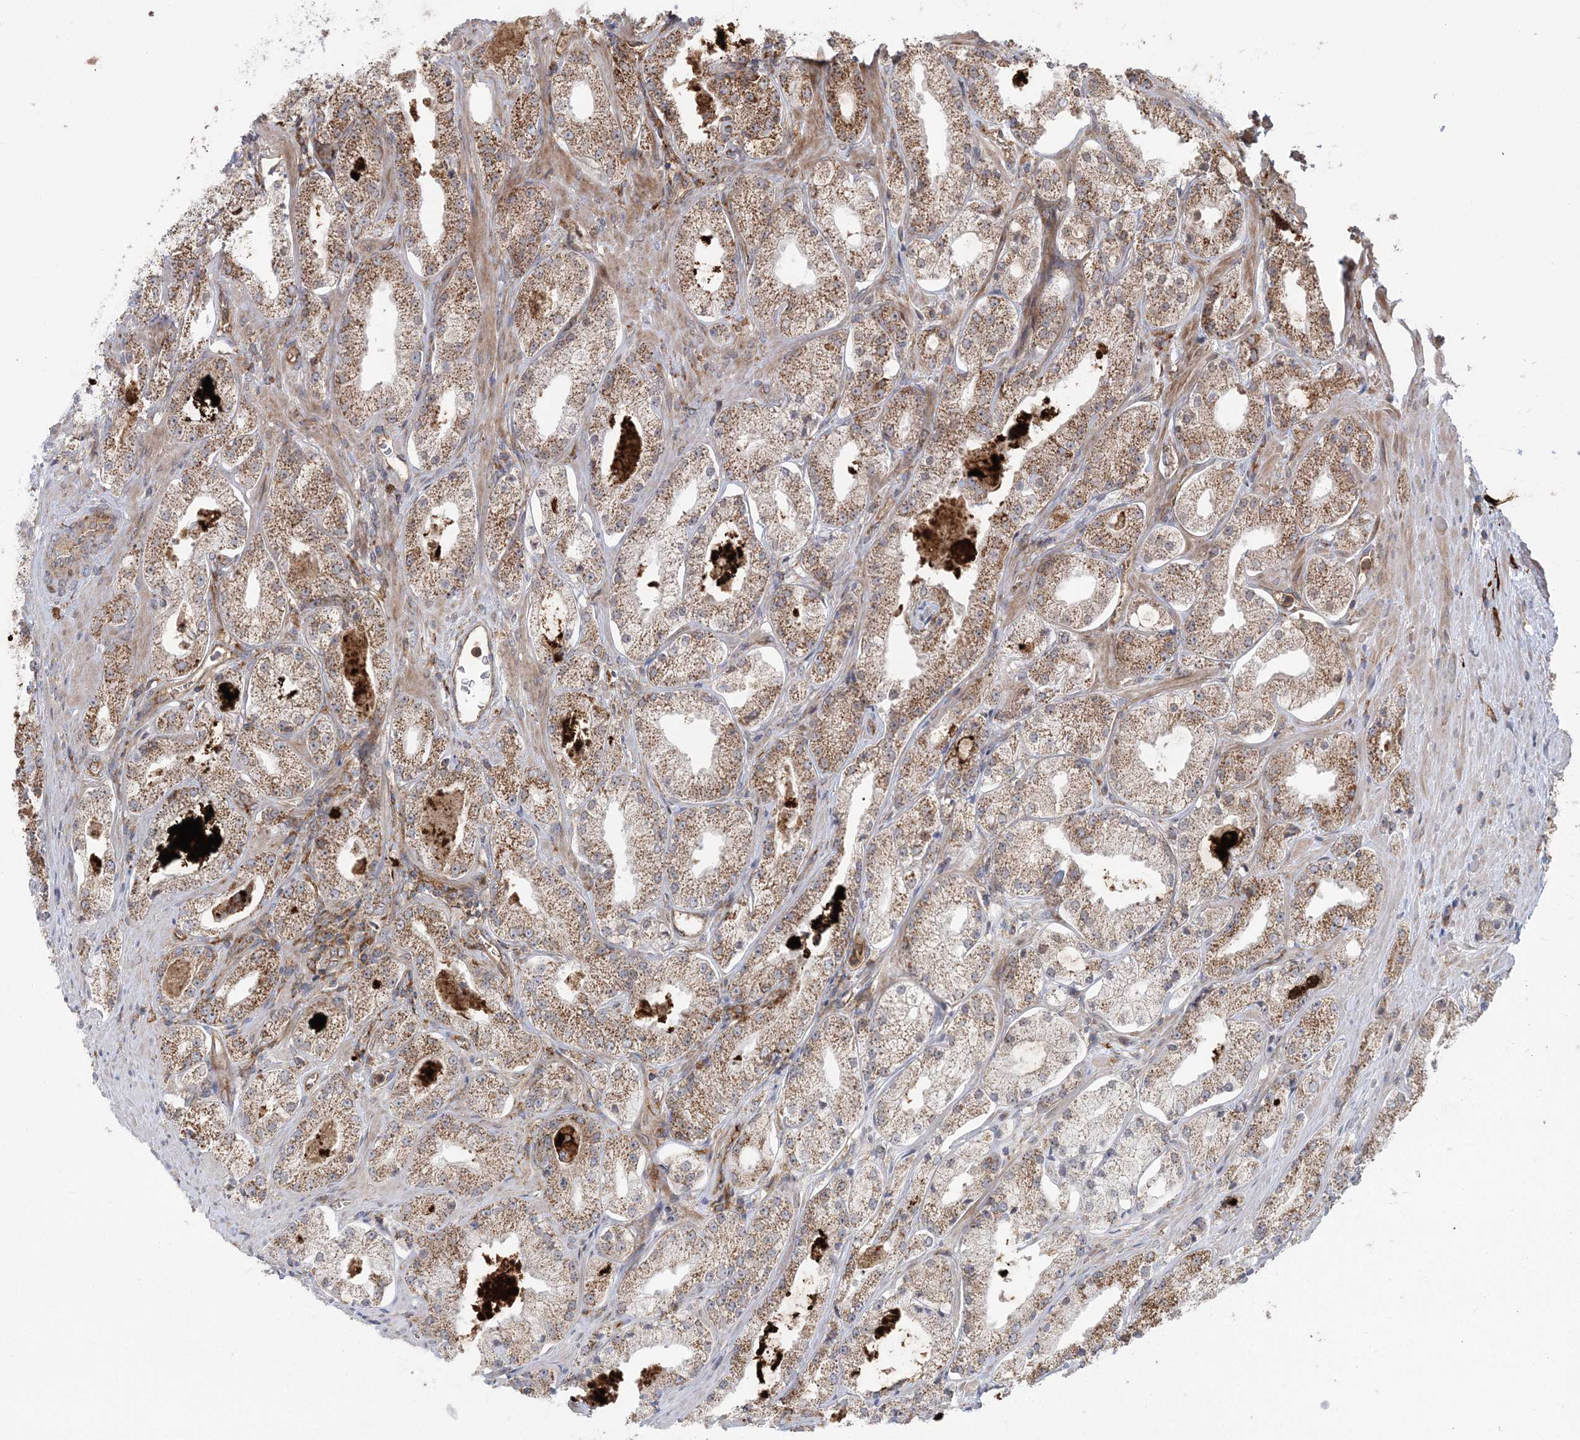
{"staining": {"intensity": "moderate", "quantity": ">75%", "location": "cytoplasmic/membranous"}, "tissue": "prostate cancer", "cell_type": "Tumor cells", "image_type": "cancer", "snomed": [{"axis": "morphology", "description": "Adenocarcinoma, Low grade"}, {"axis": "topography", "description": "Prostate"}], "caption": "Prostate adenocarcinoma (low-grade) stained for a protein (brown) exhibits moderate cytoplasmic/membranous positive positivity in approximately >75% of tumor cells.", "gene": "LRPPRC", "patient": {"sex": "male", "age": 69}}